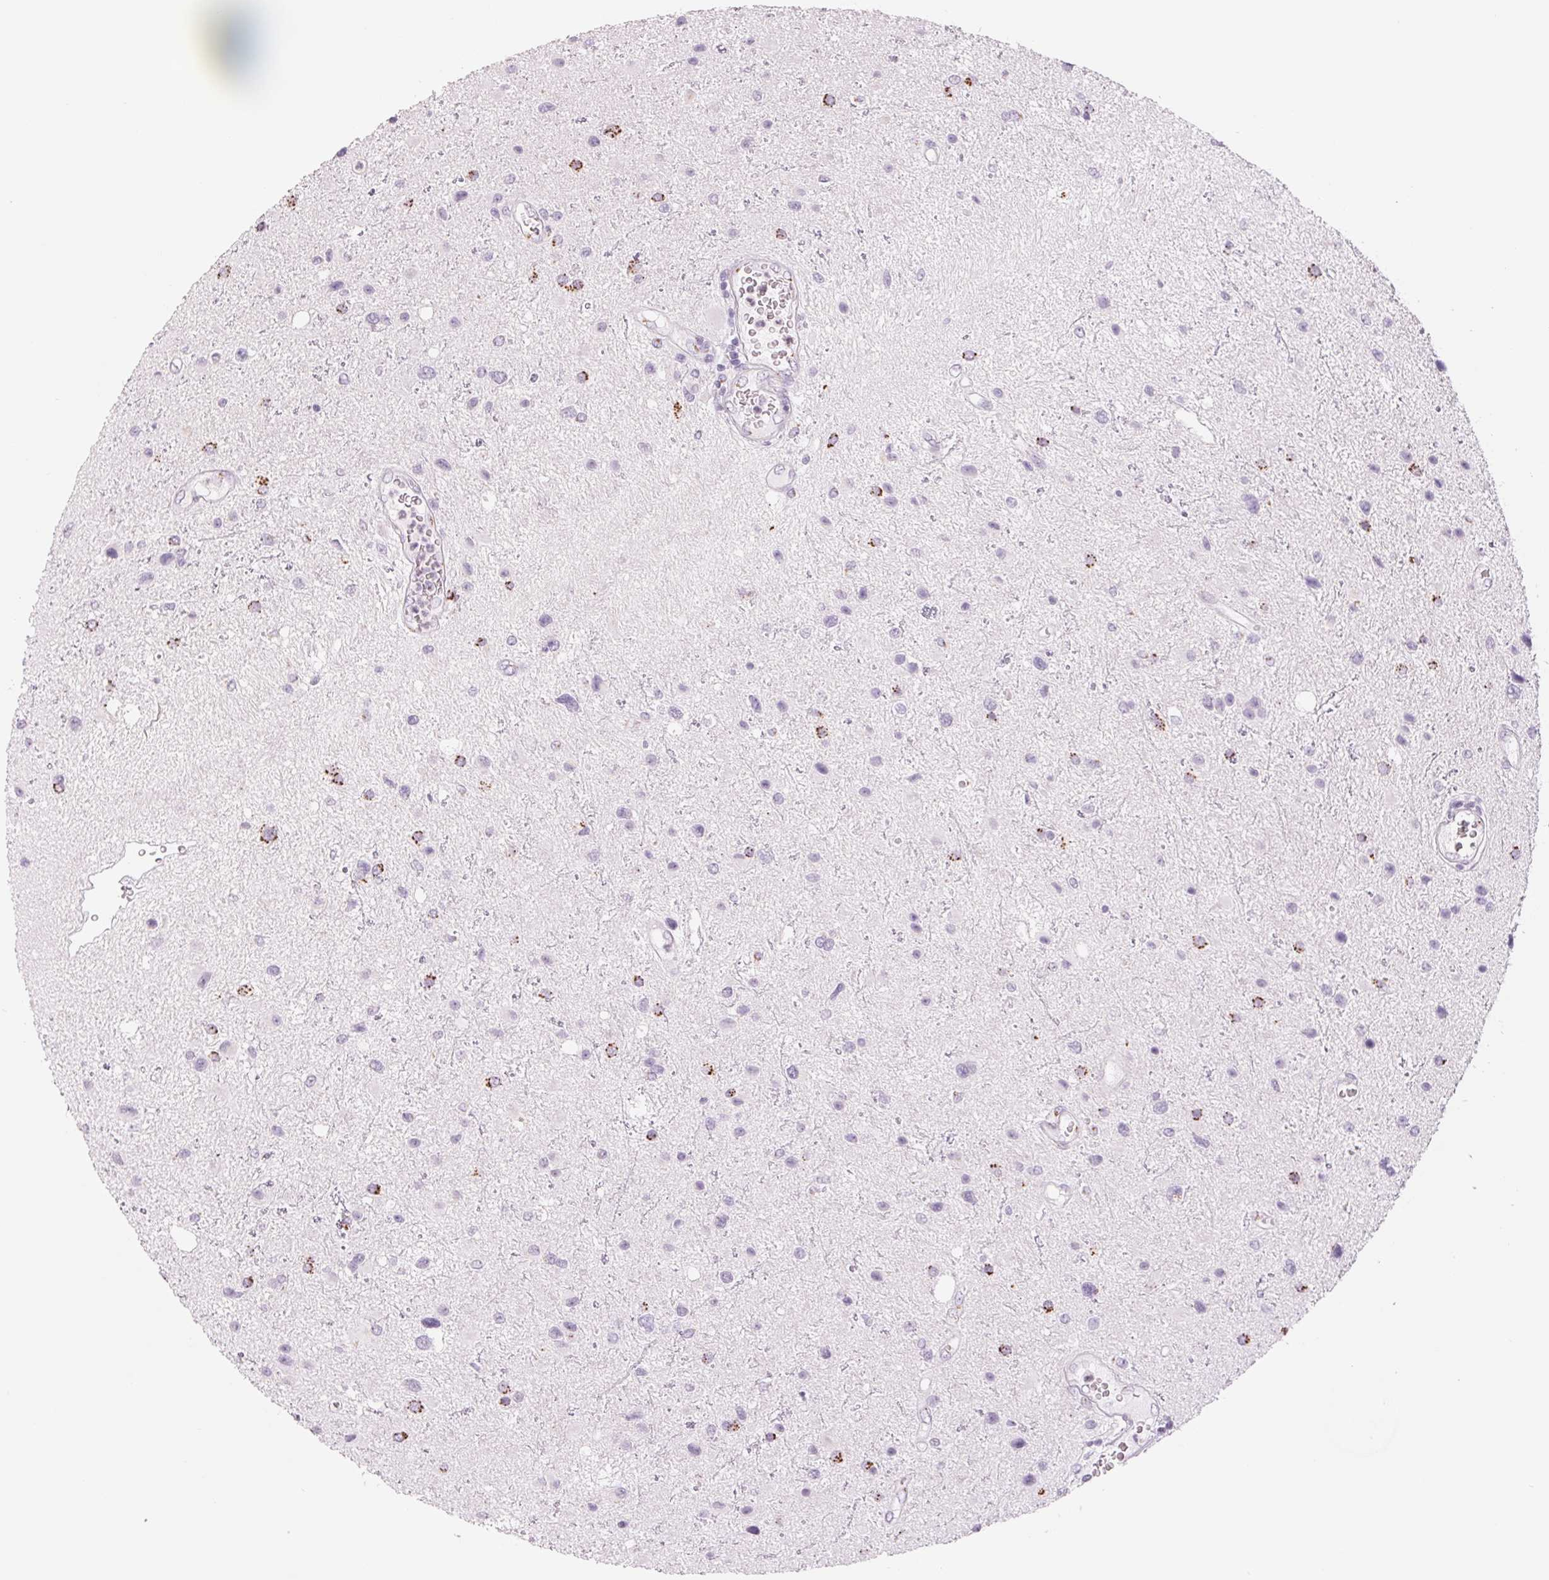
{"staining": {"intensity": "strong", "quantity": "<25%", "location": "cytoplasmic/membranous"}, "tissue": "glioma", "cell_type": "Tumor cells", "image_type": "cancer", "snomed": [{"axis": "morphology", "description": "Glioma, malignant, Low grade"}, {"axis": "topography", "description": "Brain"}], "caption": "Malignant glioma (low-grade) stained with immunohistochemistry (IHC) displays strong cytoplasmic/membranous positivity in about <25% of tumor cells.", "gene": "GALNT7", "patient": {"sex": "female", "age": 32}}